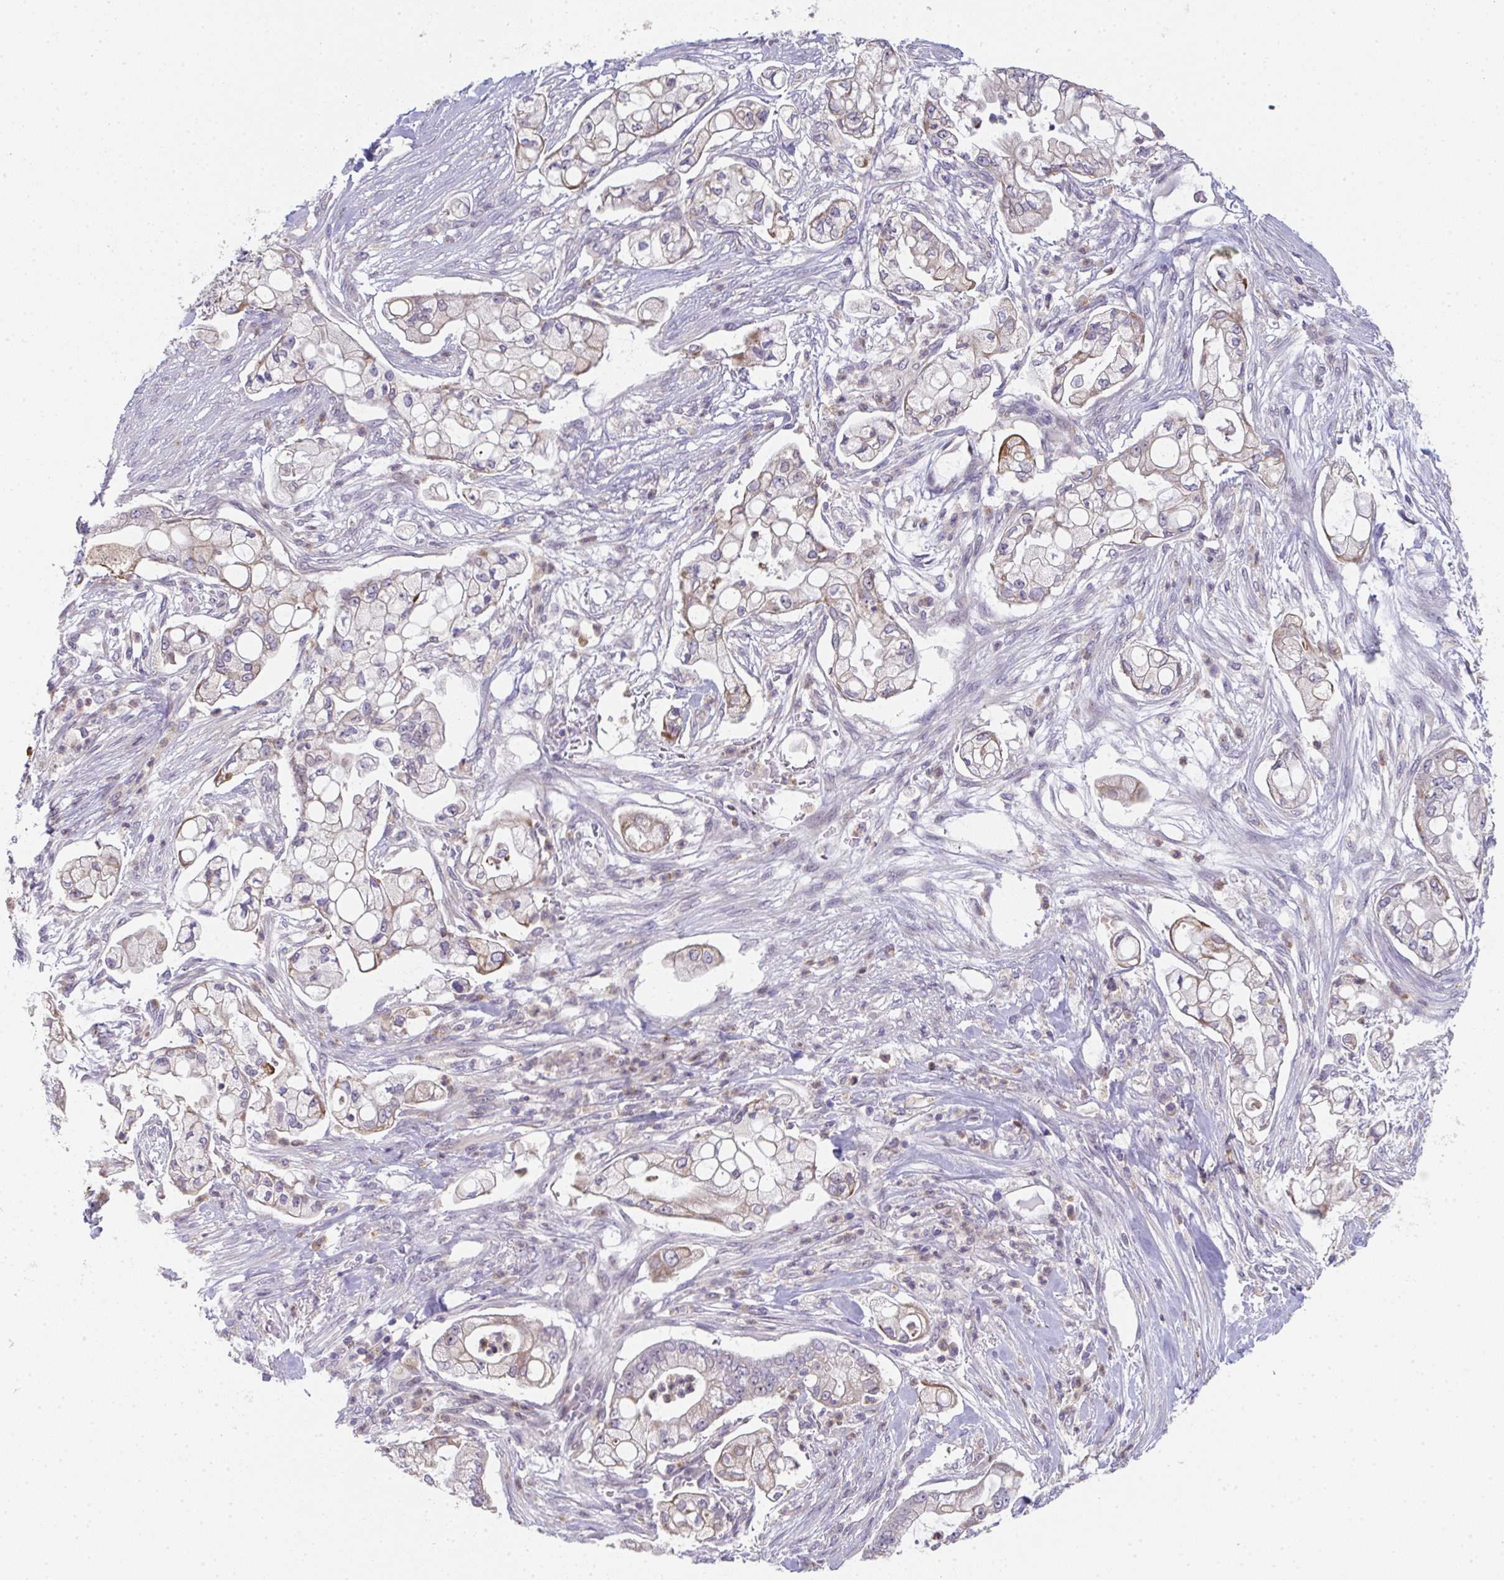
{"staining": {"intensity": "moderate", "quantity": "25%-75%", "location": "cytoplasmic/membranous"}, "tissue": "pancreatic cancer", "cell_type": "Tumor cells", "image_type": "cancer", "snomed": [{"axis": "morphology", "description": "Adenocarcinoma, NOS"}, {"axis": "topography", "description": "Pancreas"}], "caption": "Approximately 25%-75% of tumor cells in pancreatic cancer display moderate cytoplasmic/membranous protein staining as visualized by brown immunohistochemical staining.", "gene": "RIOK1", "patient": {"sex": "female", "age": 69}}